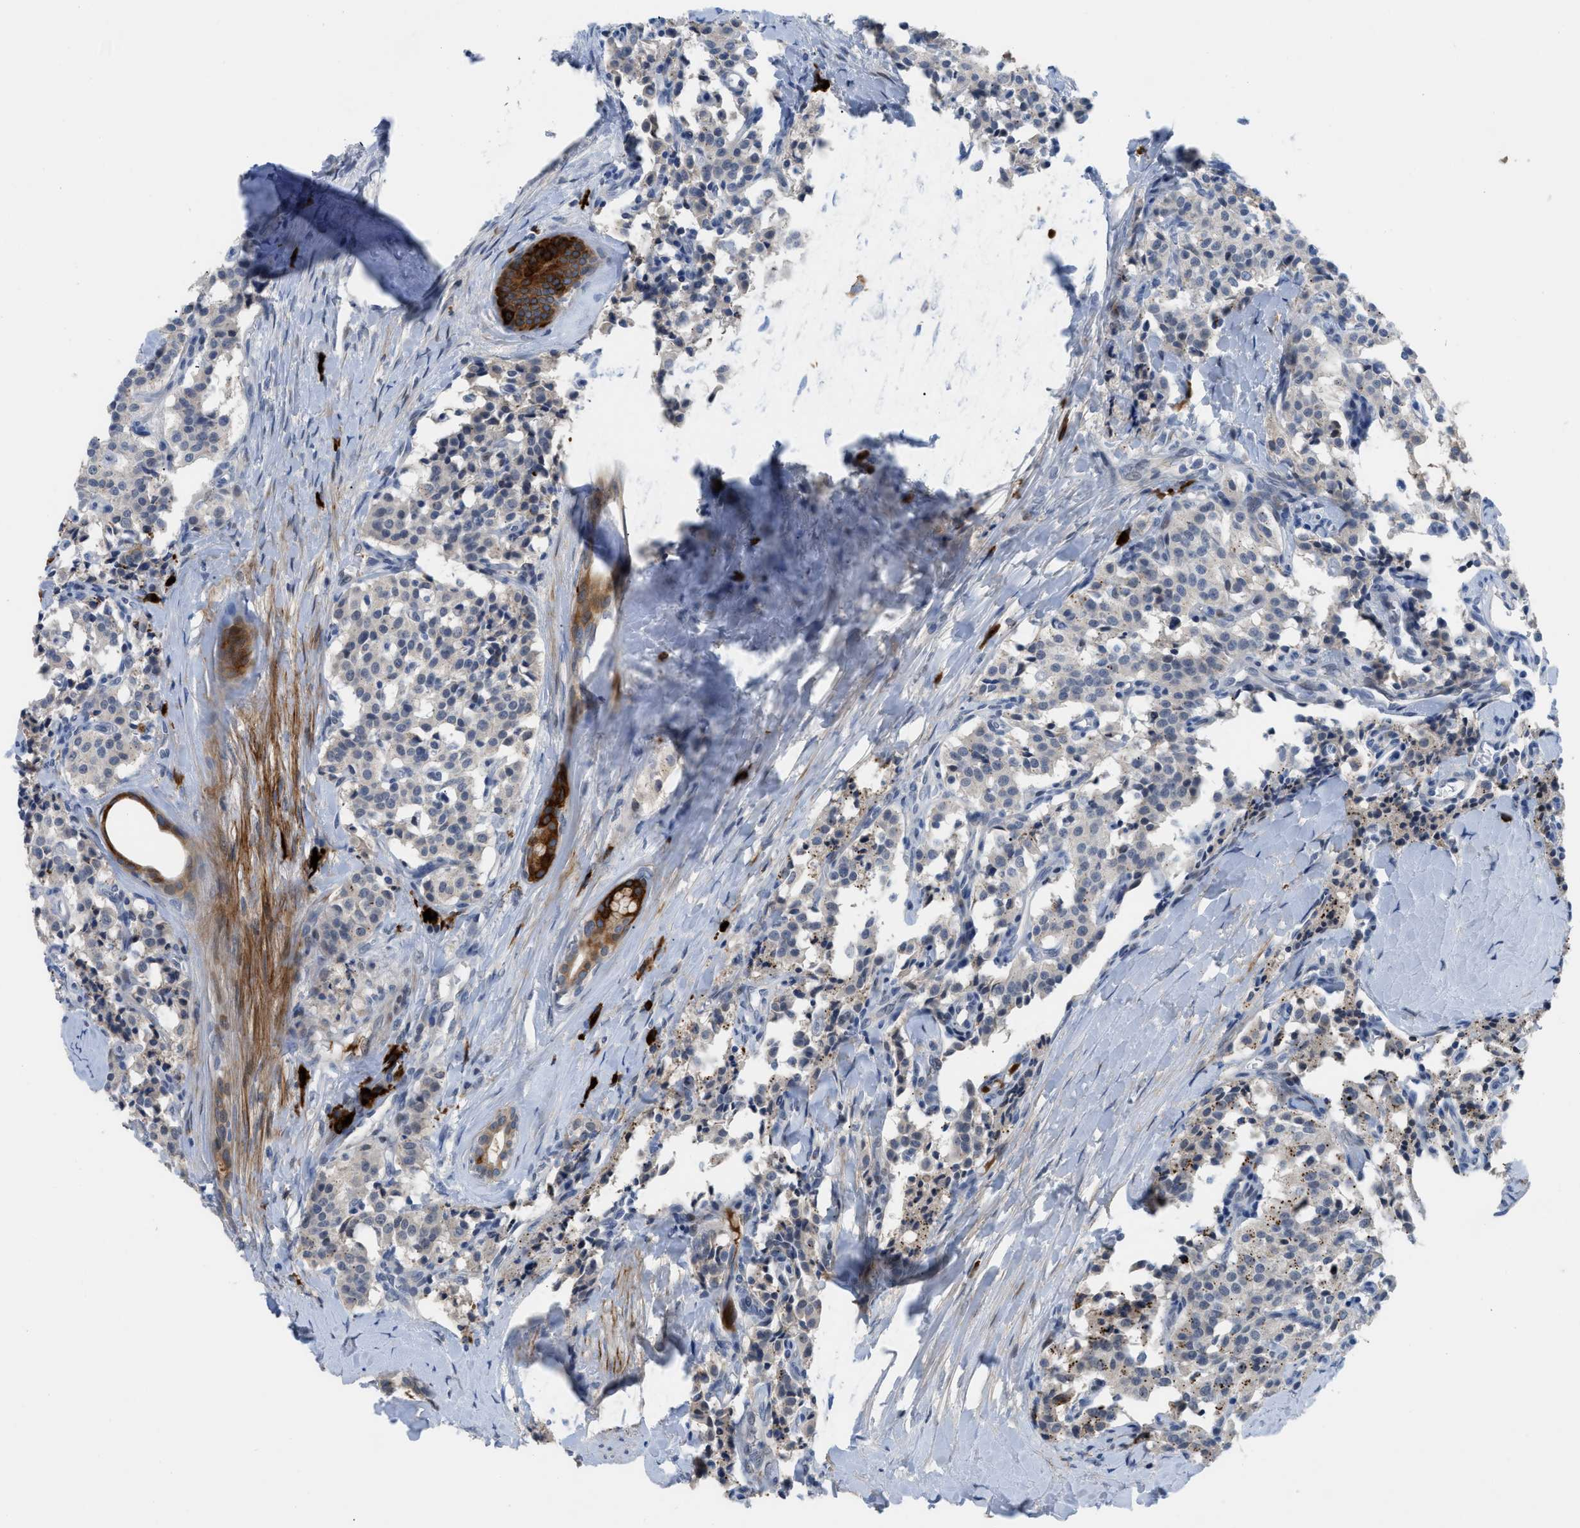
{"staining": {"intensity": "negative", "quantity": "none", "location": "none"}, "tissue": "carcinoid", "cell_type": "Tumor cells", "image_type": "cancer", "snomed": [{"axis": "morphology", "description": "Carcinoid, malignant, NOS"}, {"axis": "topography", "description": "Lung"}], "caption": "The immunohistochemistry image has no significant positivity in tumor cells of carcinoid tissue. (Stains: DAB (3,3'-diaminobenzidine) IHC with hematoxylin counter stain, Microscopy: brightfield microscopy at high magnification).", "gene": "OR9K2", "patient": {"sex": "male", "age": 30}}